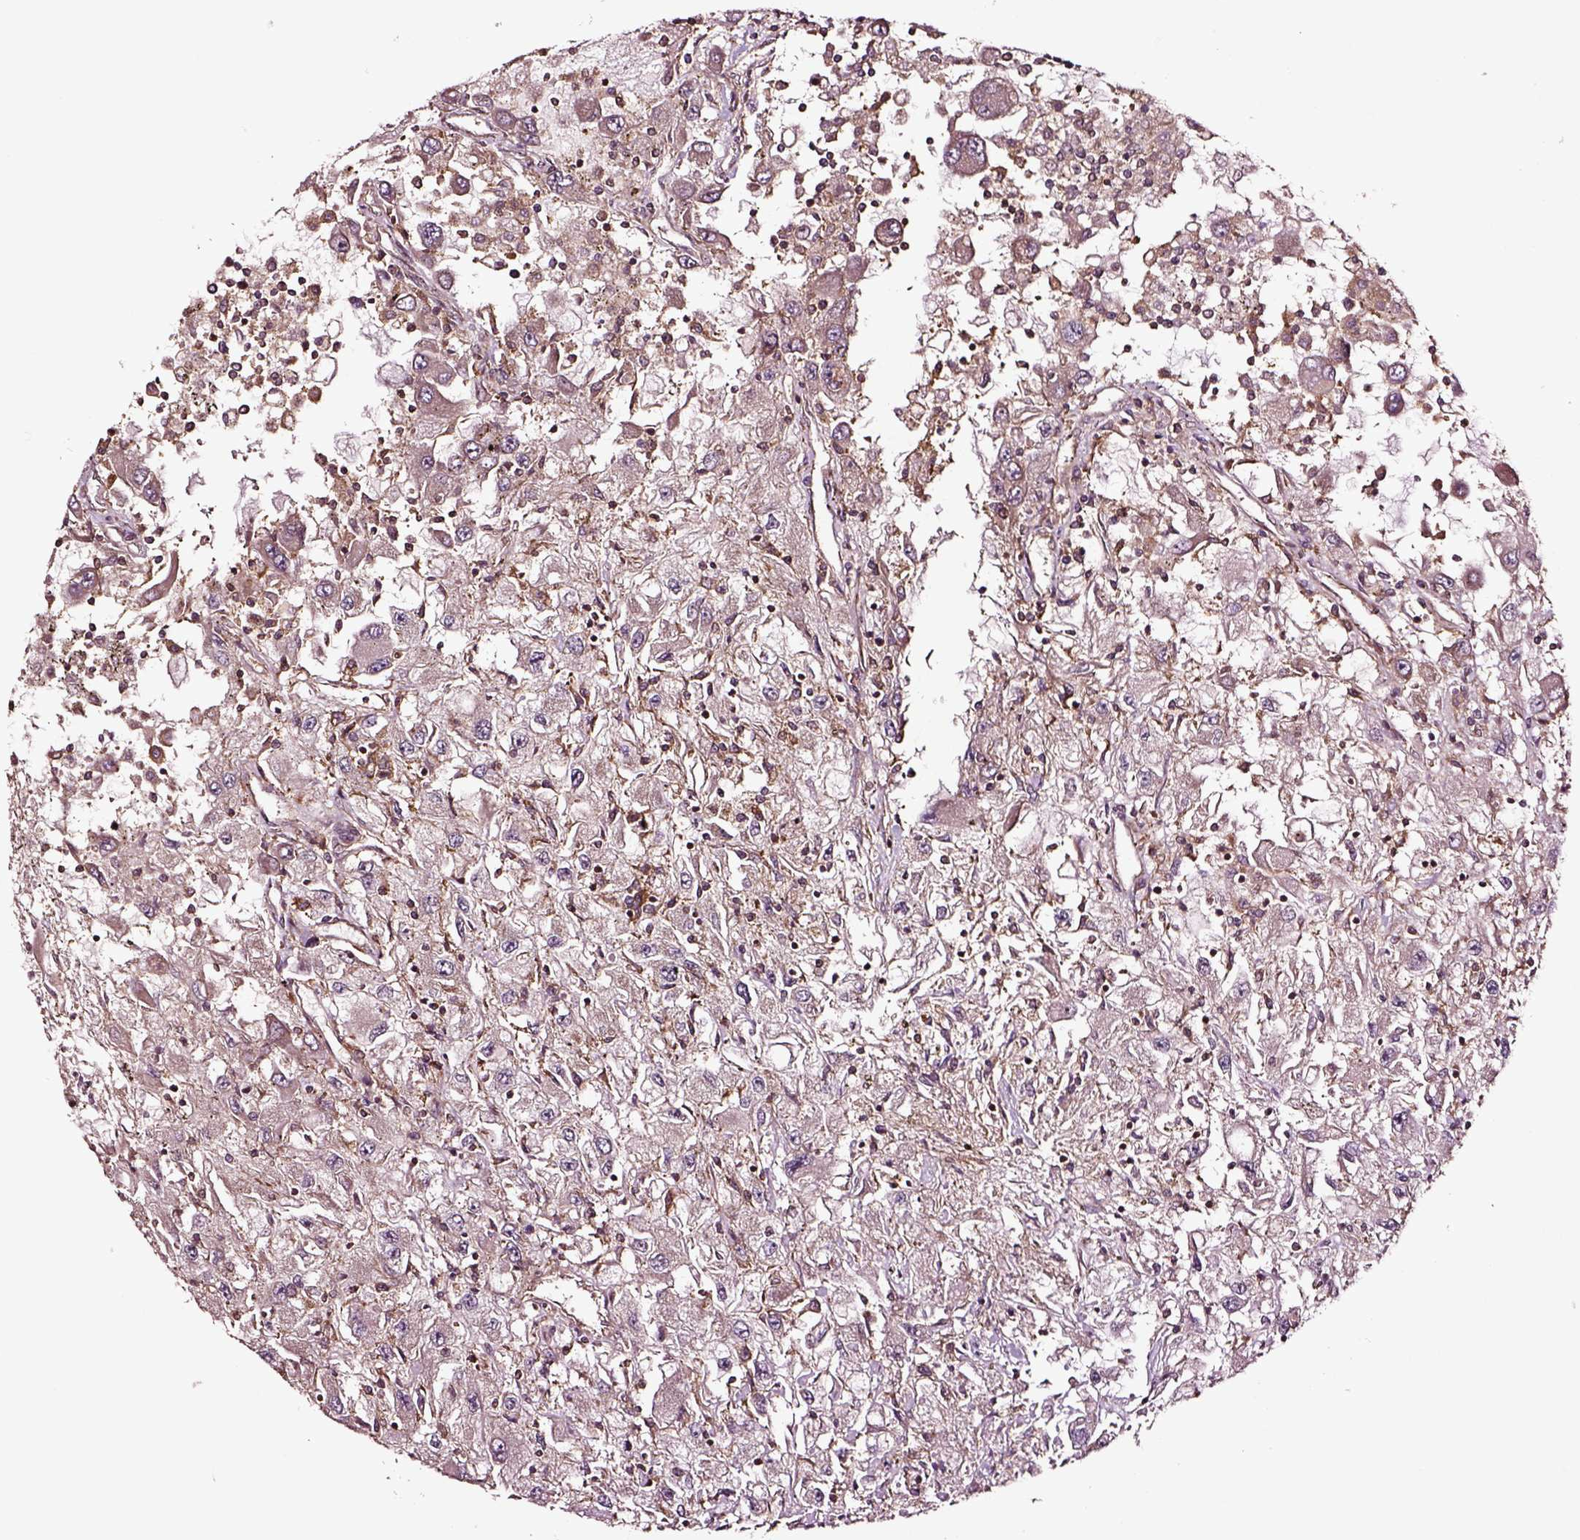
{"staining": {"intensity": "negative", "quantity": "none", "location": "none"}, "tissue": "renal cancer", "cell_type": "Tumor cells", "image_type": "cancer", "snomed": [{"axis": "morphology", "description": "Adenocarcinoma, NOS"}, {"axis": "topography", "description": "Kidney"}], "caption": "Adenocarcinoma (renal) was stained to show a protein in brown. There is no significant positivity in tumor cells.", "gene": "RASSF5", "patient": {"sex": "female", "age": 67}}